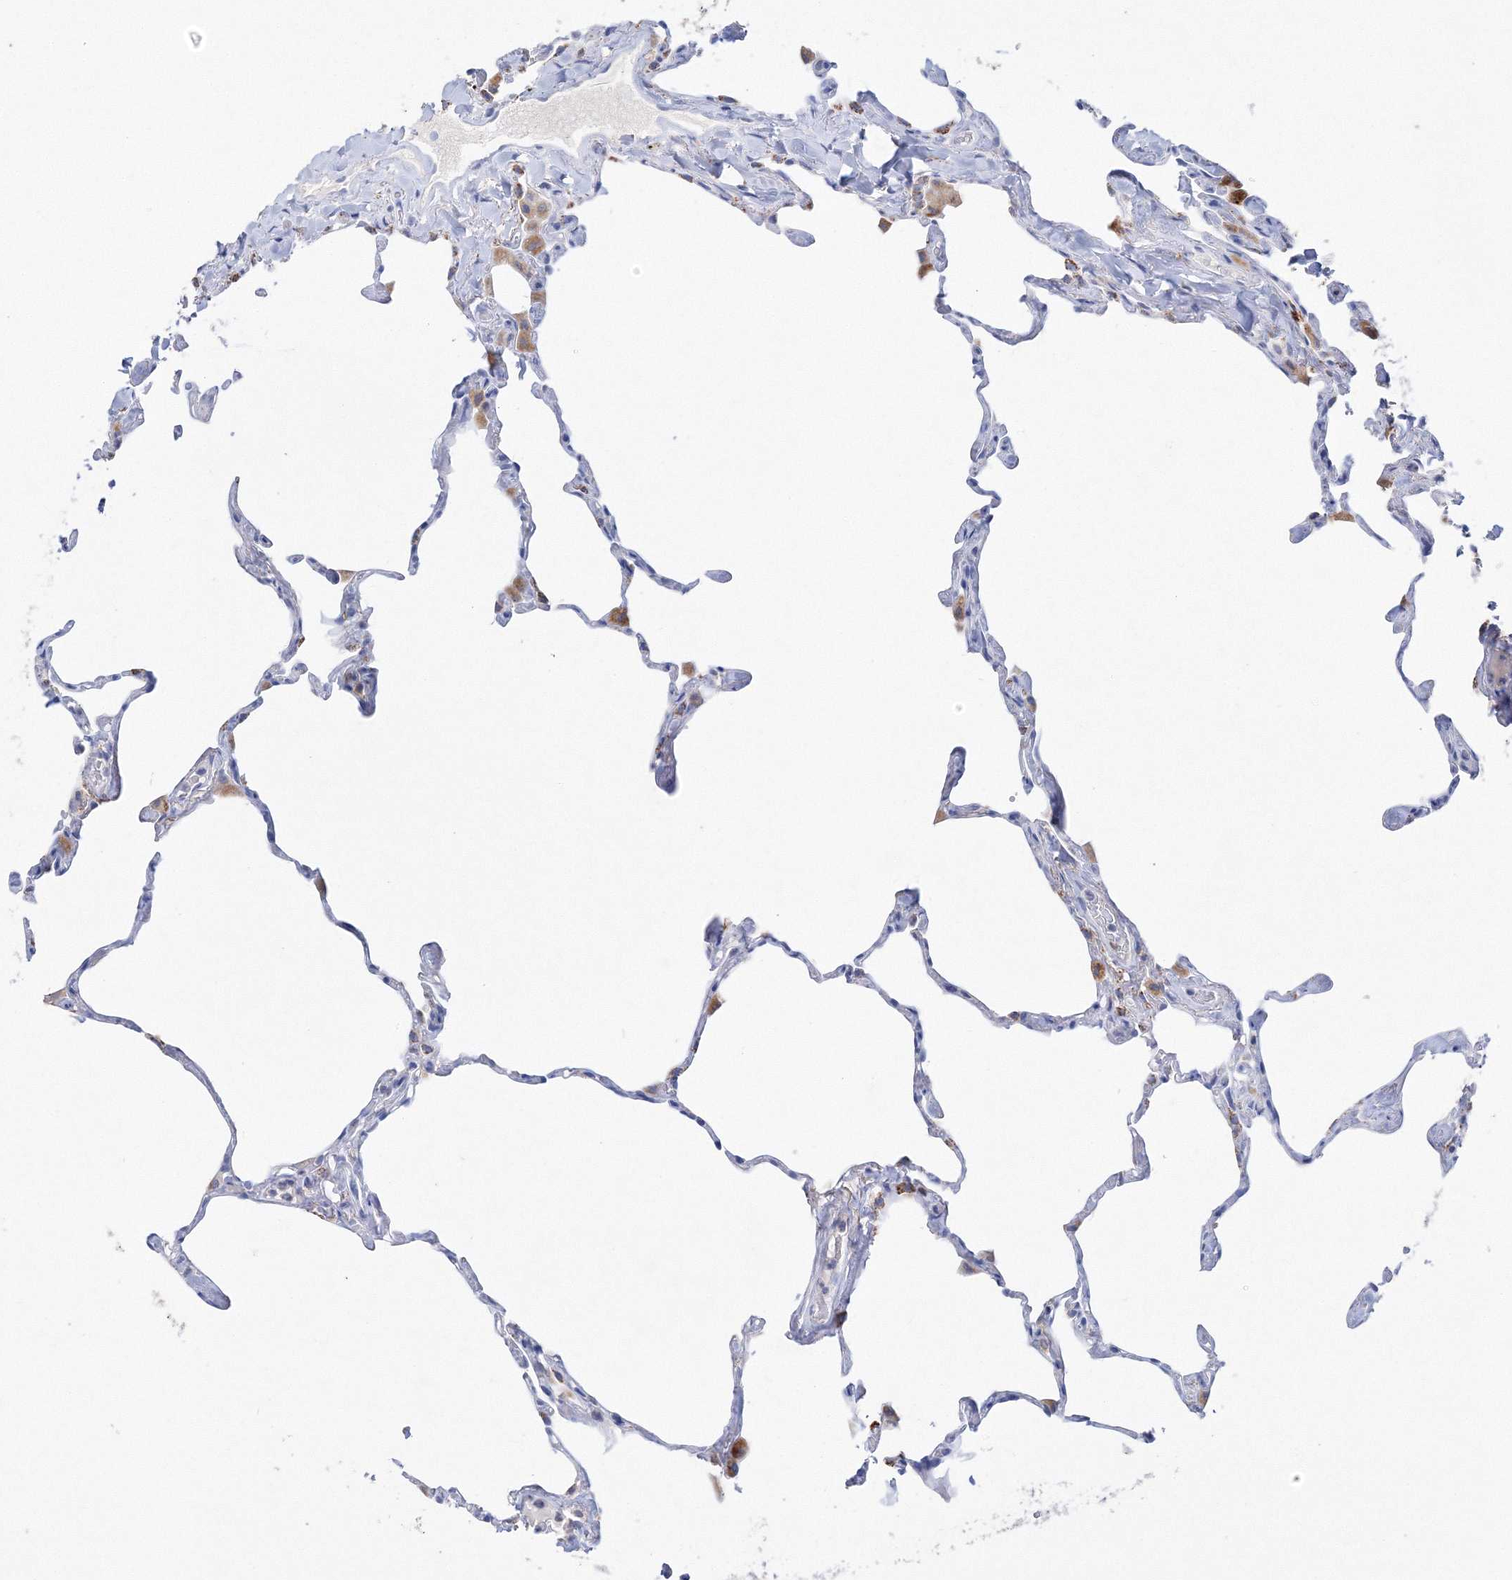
{"staining": {"intensity": "negative", "quantity": "none", "location": "none"}, "tissue": "lung", "cell_type": "Alveolar cells", "image_type": "normal", "snomed": [{"axis": "morphology", "description": "Normal tissue, NOS"}, {"axis": "topography", "description": "Lung"}], "caption": "Immunohistochemistry photomicrograph of benign lung stained for a protein (brown), which demonstrates no expression in alveolar cells.", "gene": "MERTK", "patient": {"sex": "male", "age": 65}}